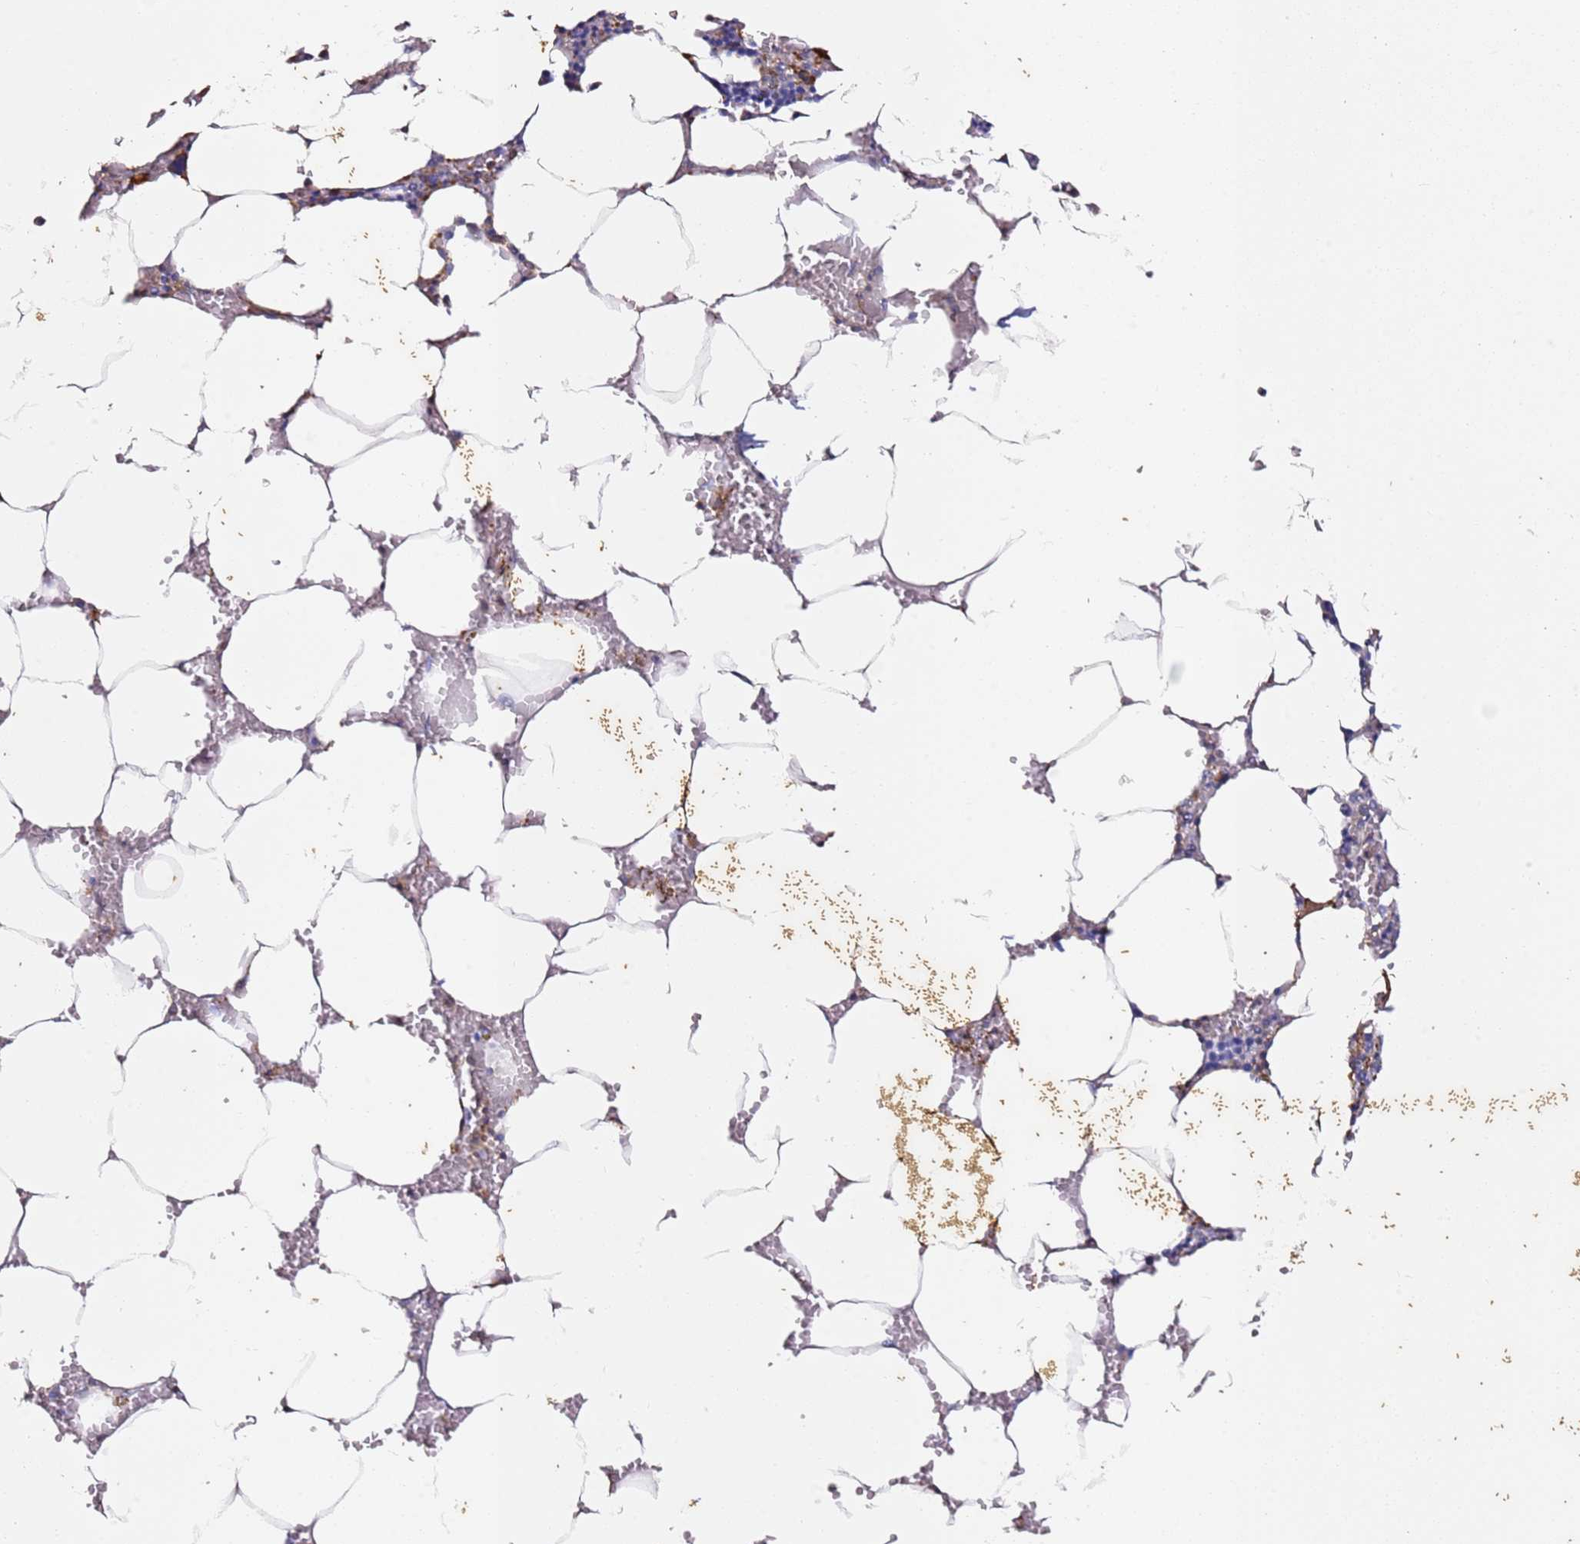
{"staining": {"intensity": "strong", "quantity": "<25%", "location": "cytoplasmic/membranous"}, "tissue": "bone marrow", "cell_type": "Hematopoietic cells", "image_type": "normal", "snomed": [{"axis": "morphology", "description": "Normal tissue, NOS"}, {"axis": "topography", "description": "Bone marrow"}], "caption": "IHC photomicrograph of unremarkable bone marrow: human bone marrow stained using IHC displays medium levels of strong protein expression localized specifically in the cytoplasmic/membranous of hematopoietic cells, appearing as a cytoplasmic/membranous brown color.", "gene": "ZNF671", "patient": {"sex": "male", "age": 70}}